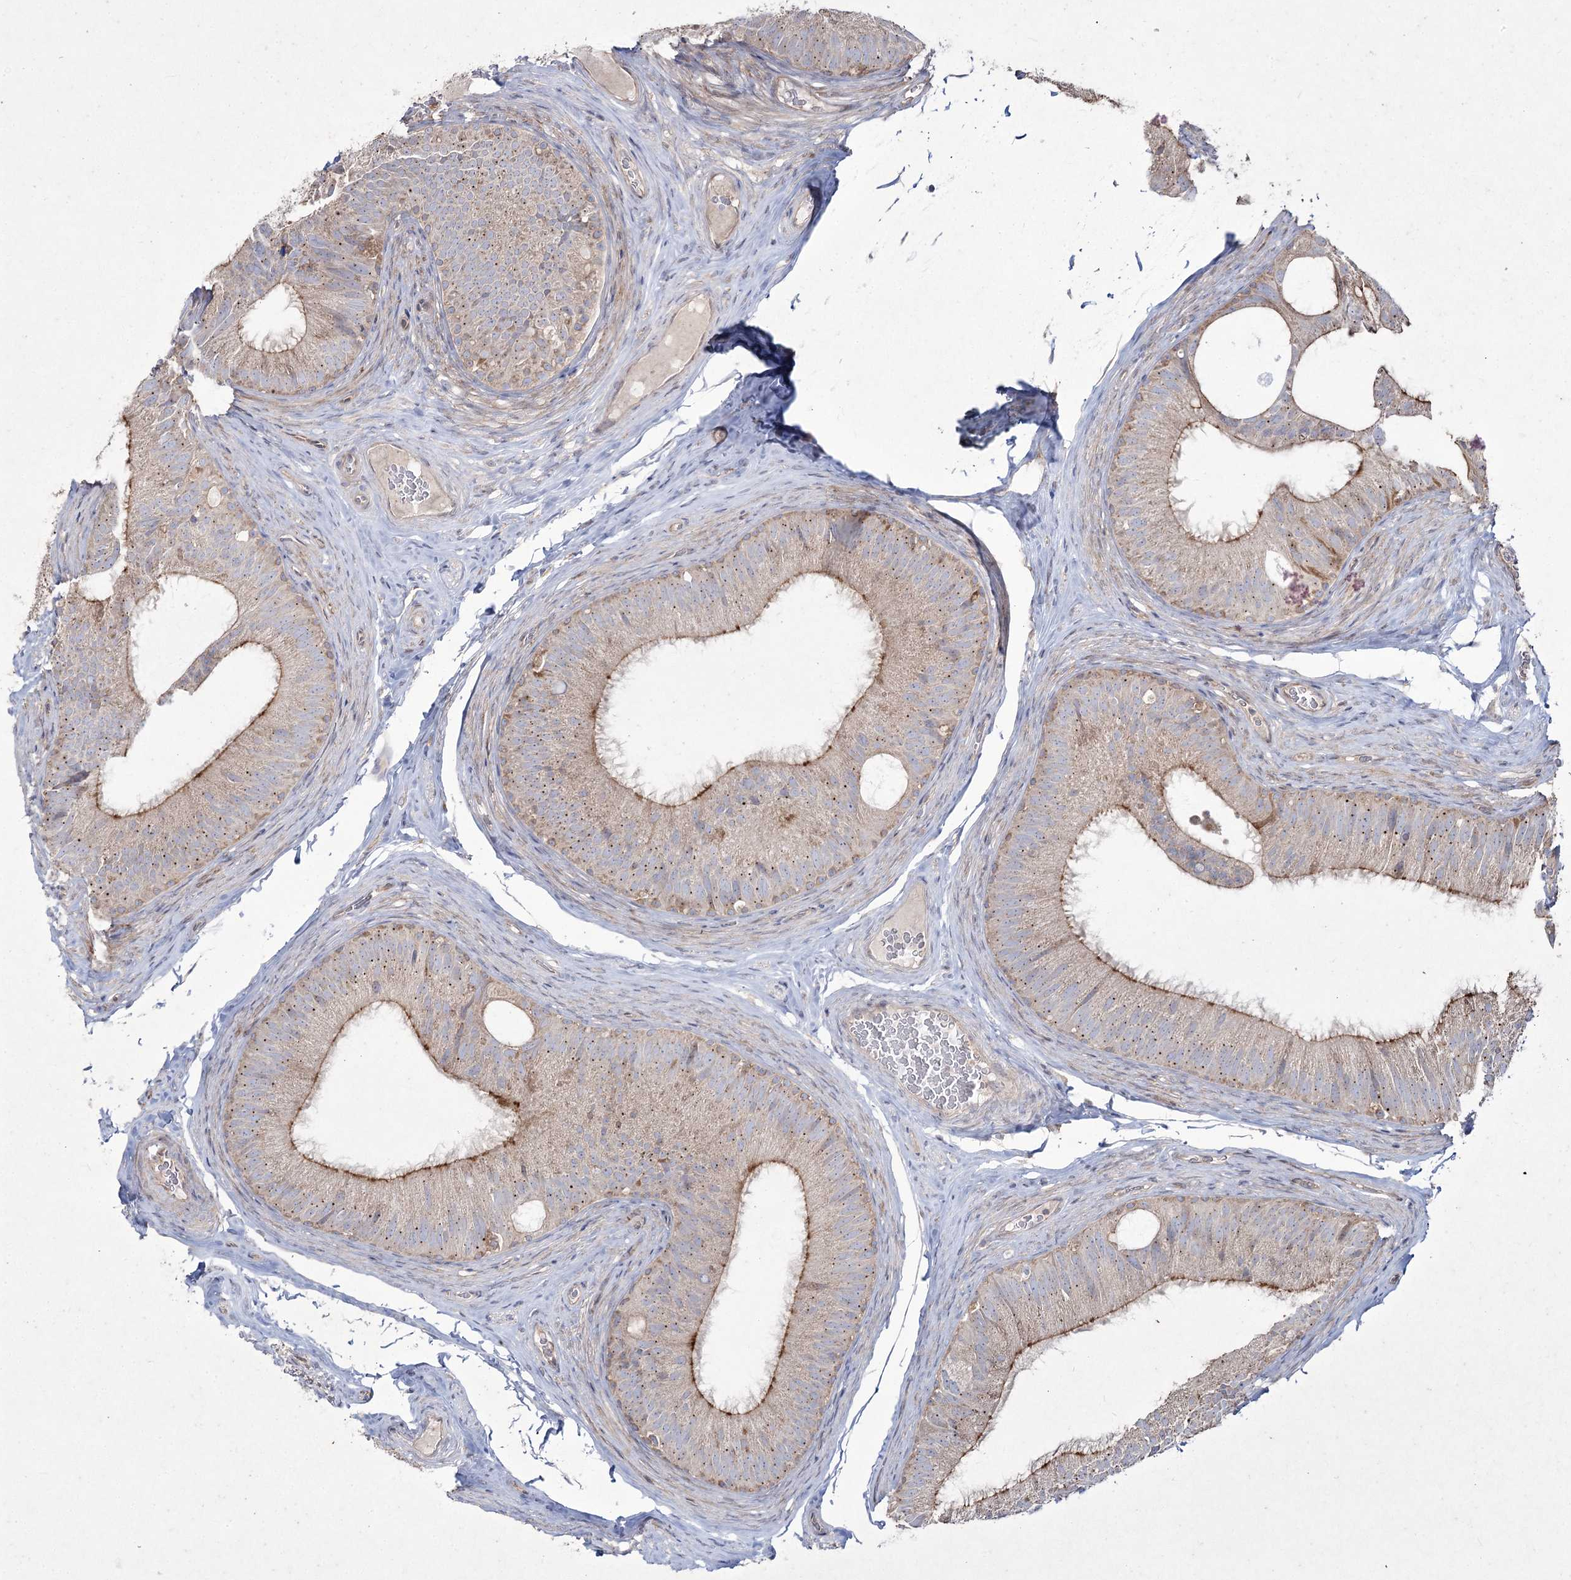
{"staining": {"intensity": "moderate", "quantity": "25%-75%", "location": "cytoplasmic/membranous"}, "tissue": "epididymis", "cell_type": "Glandular cells", "image_type": "normal", "snomed": [{"axis": "morphology", "description": "Normal tissue, NOS"}, {"axis": "topography", "description": "Epididymis"}], "caption": "Immunohistochemical staining of normal epididymis displays 25%-75% levels of moderate cytoplasmic/membranous protein positivity in approximately 25%-75% of glandular cells. The staining was performed using DAB, with brown indicating positive protein expression. Nuclei are stained blue with hematoxylin.", "gene": "SH3TC1", "patient": {"sex": "male", "age": 34}}